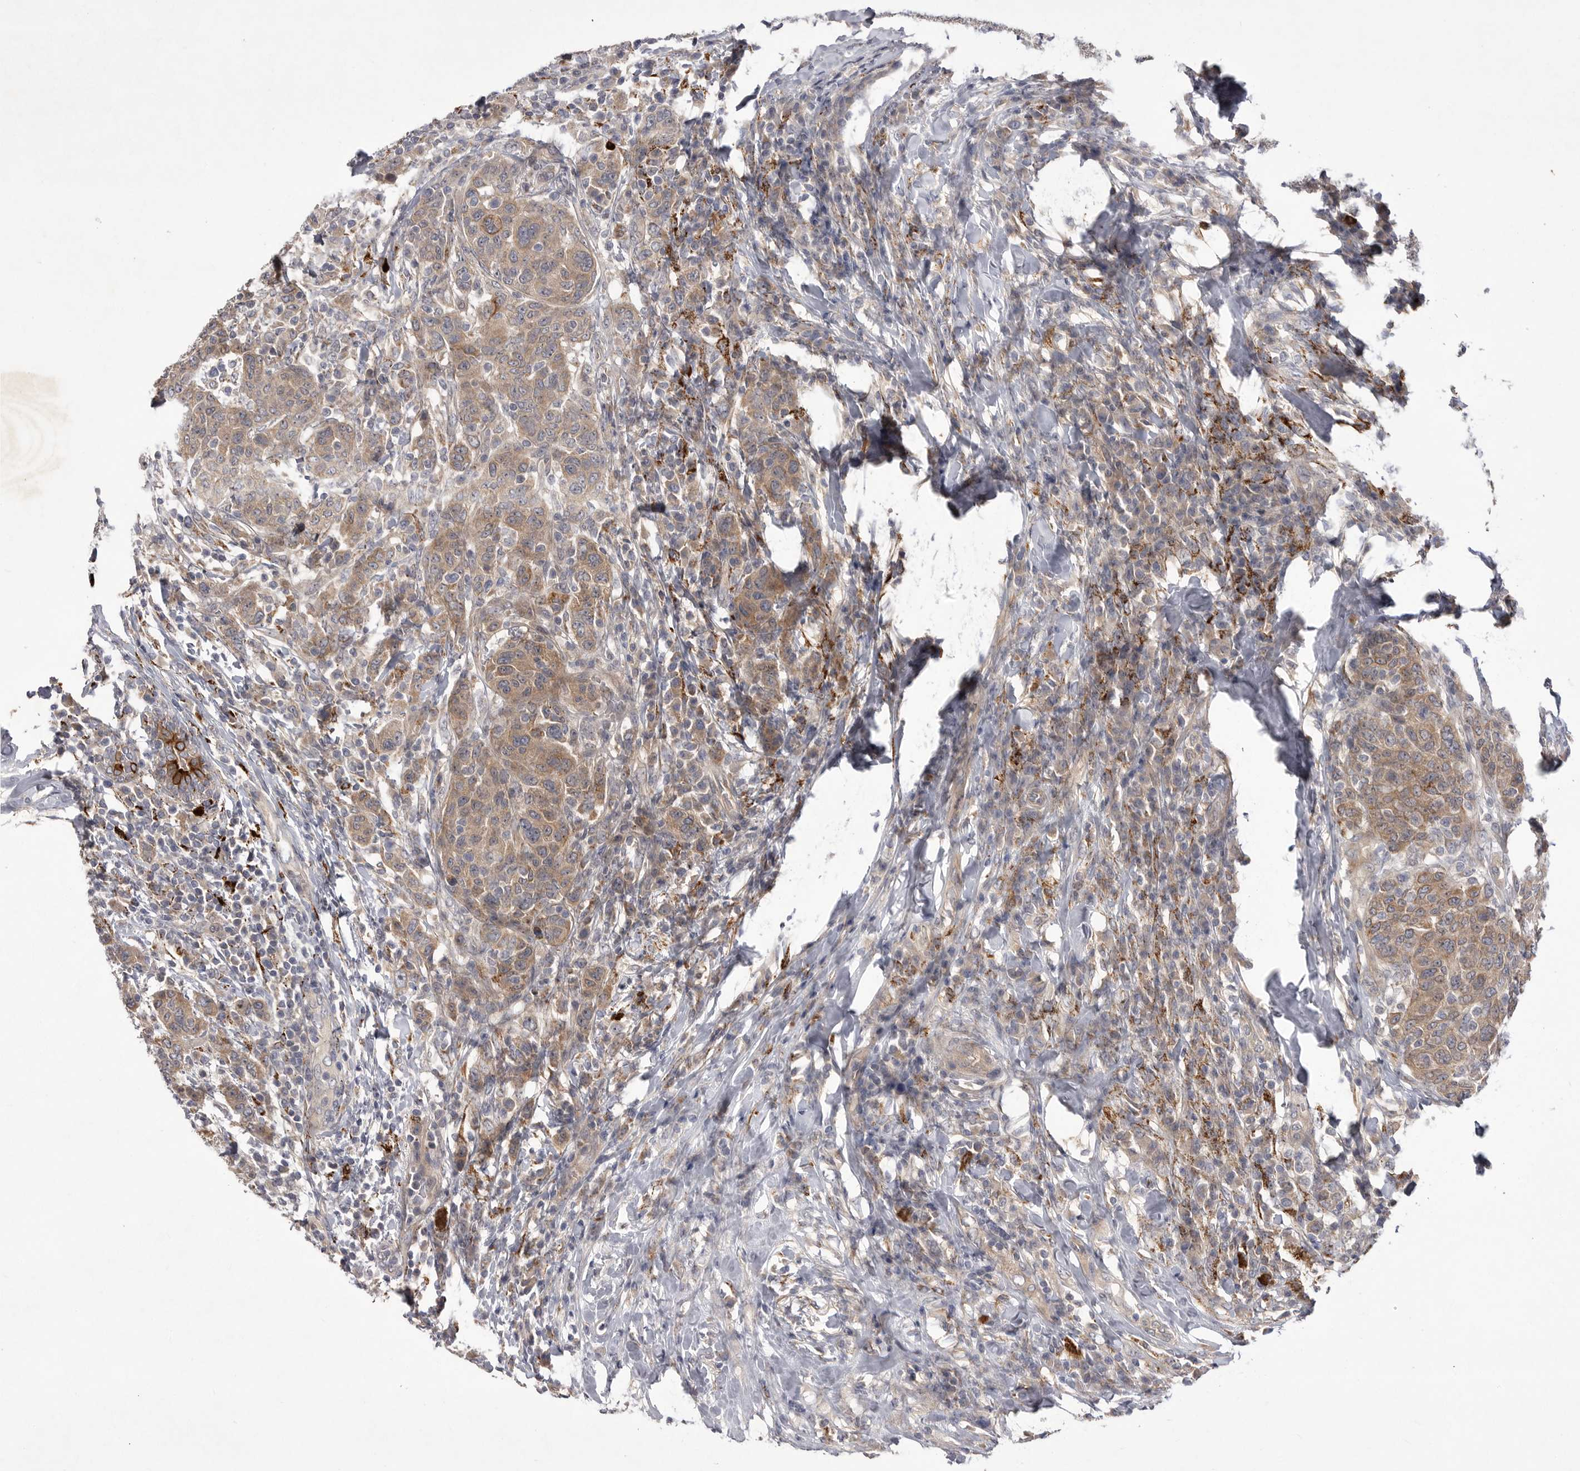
{"staining": {"intensity": "weak", "quantity": ">75%", "location": "cytoplasmic/membranous"}, "tissue": "breast cancer", "cell_type": "Tumor cells", "image_type": "cancer", "snomed": [{"axis": "morphology", "description": "Duct carcinoma"}, {"axis": "topography", "description": "Breast"}], "caption": "IHC of human breast cancer (intraductal carcinoma) displays low levels of weak cytoplasmic/membranous expression in approximately >75% of tumor cells. (Stains: DAB (3,3'-diaminobenzidine) in brown, nuclei in blue, Microscopy: brightfield microscopy at high magnification).", "gene": "DHDDS", "patient": {"sex": "female", "age": 37}}